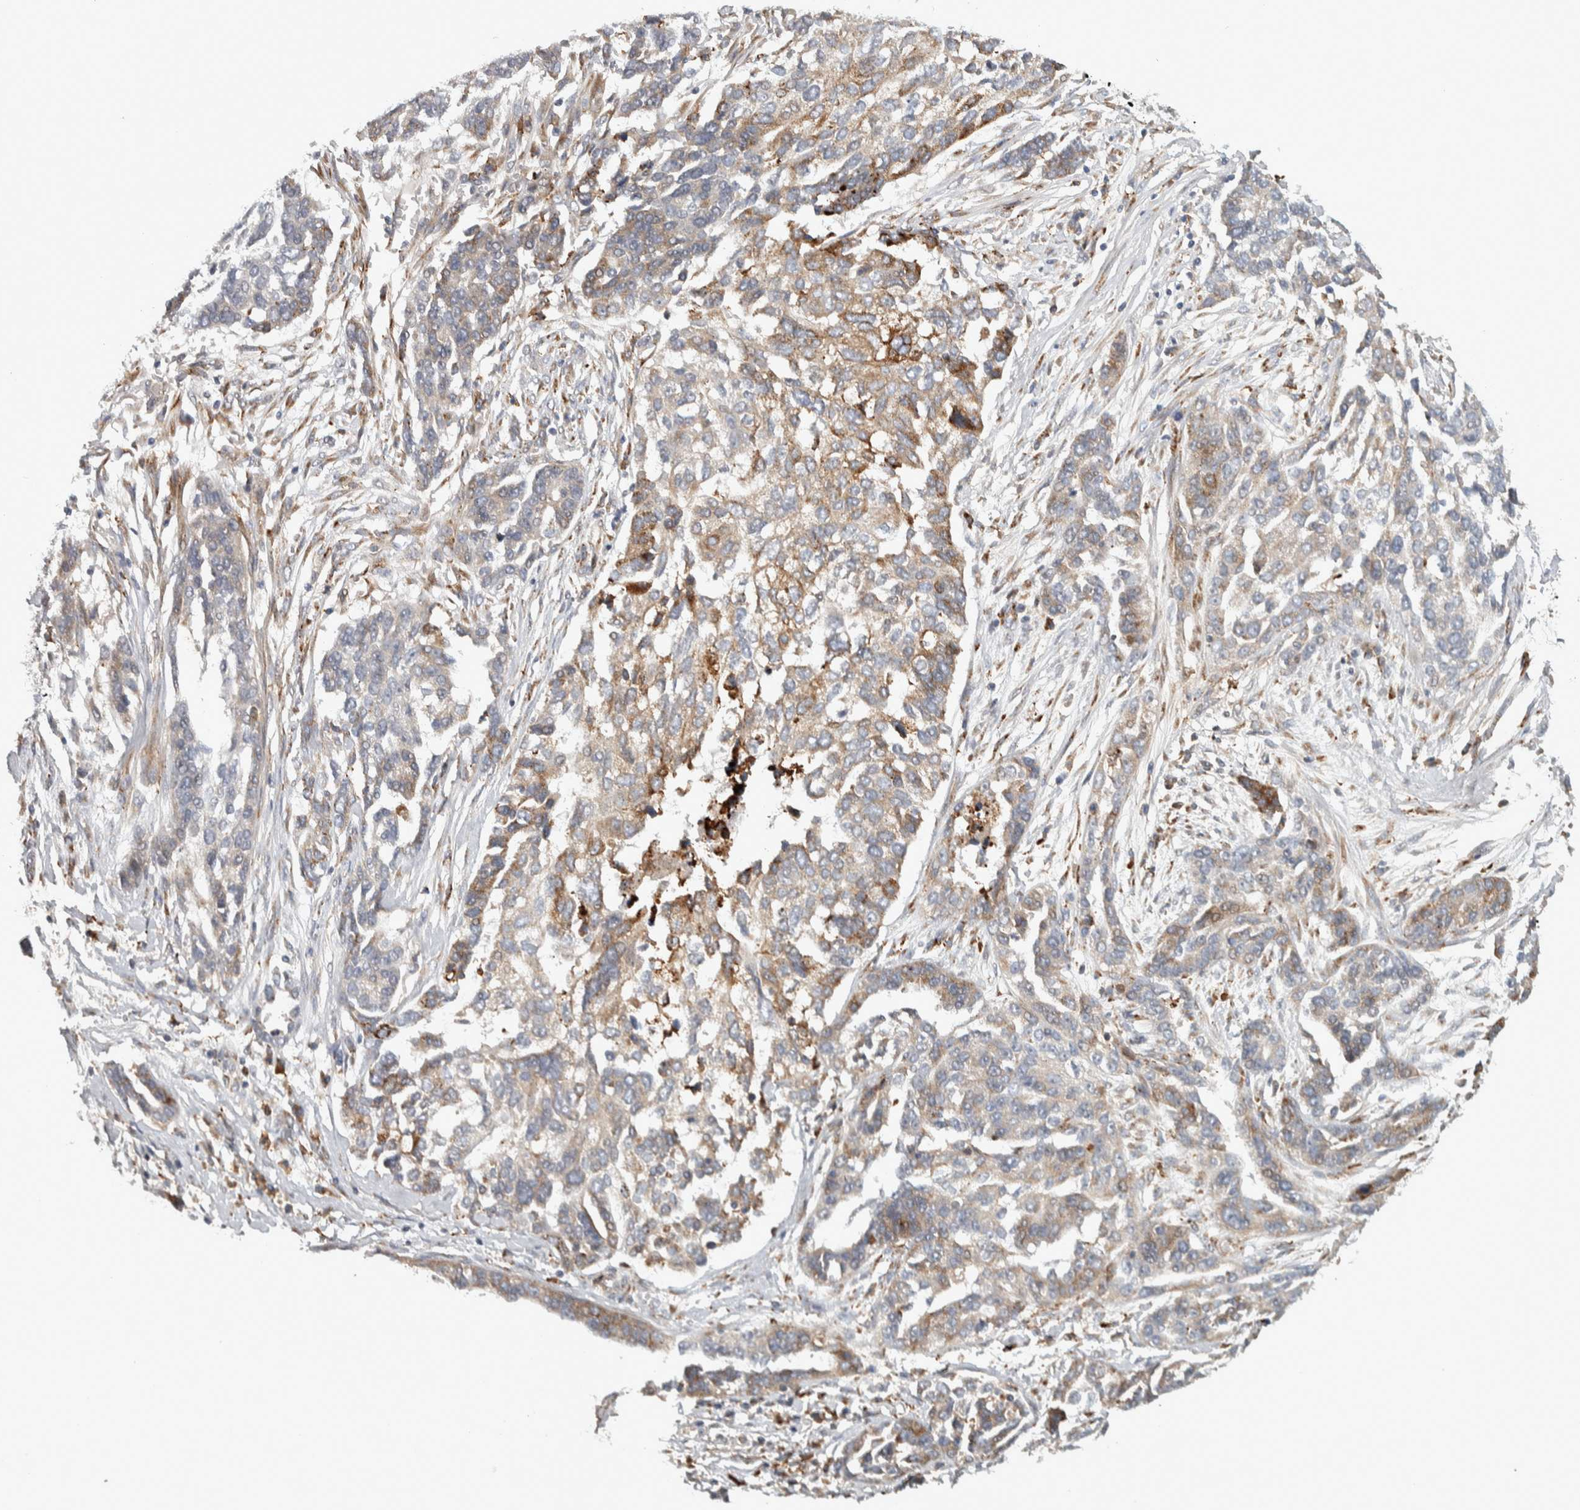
{"staining": {"intensity": "weak", "quantity": ">75%", "location": "cytoplasmic/membranous"}, "tissue": "ovarian cancer", "cell_type": "Tumor cells", "image_type": "cancer", "snomed": [{"axis": "morphology", "description": "Cystadenocarcinoma, serous, NOS"}, {"axis": "topography", "description": "Ovary"}], "caption": "Brown immunohistochemical staining in human ovarian cancer exhibits weak cytoplasmic/membranous staining in about >75% of tumor cells.", "gene": "ADPRM", "patient": {"sex": "female", "age": 44}}